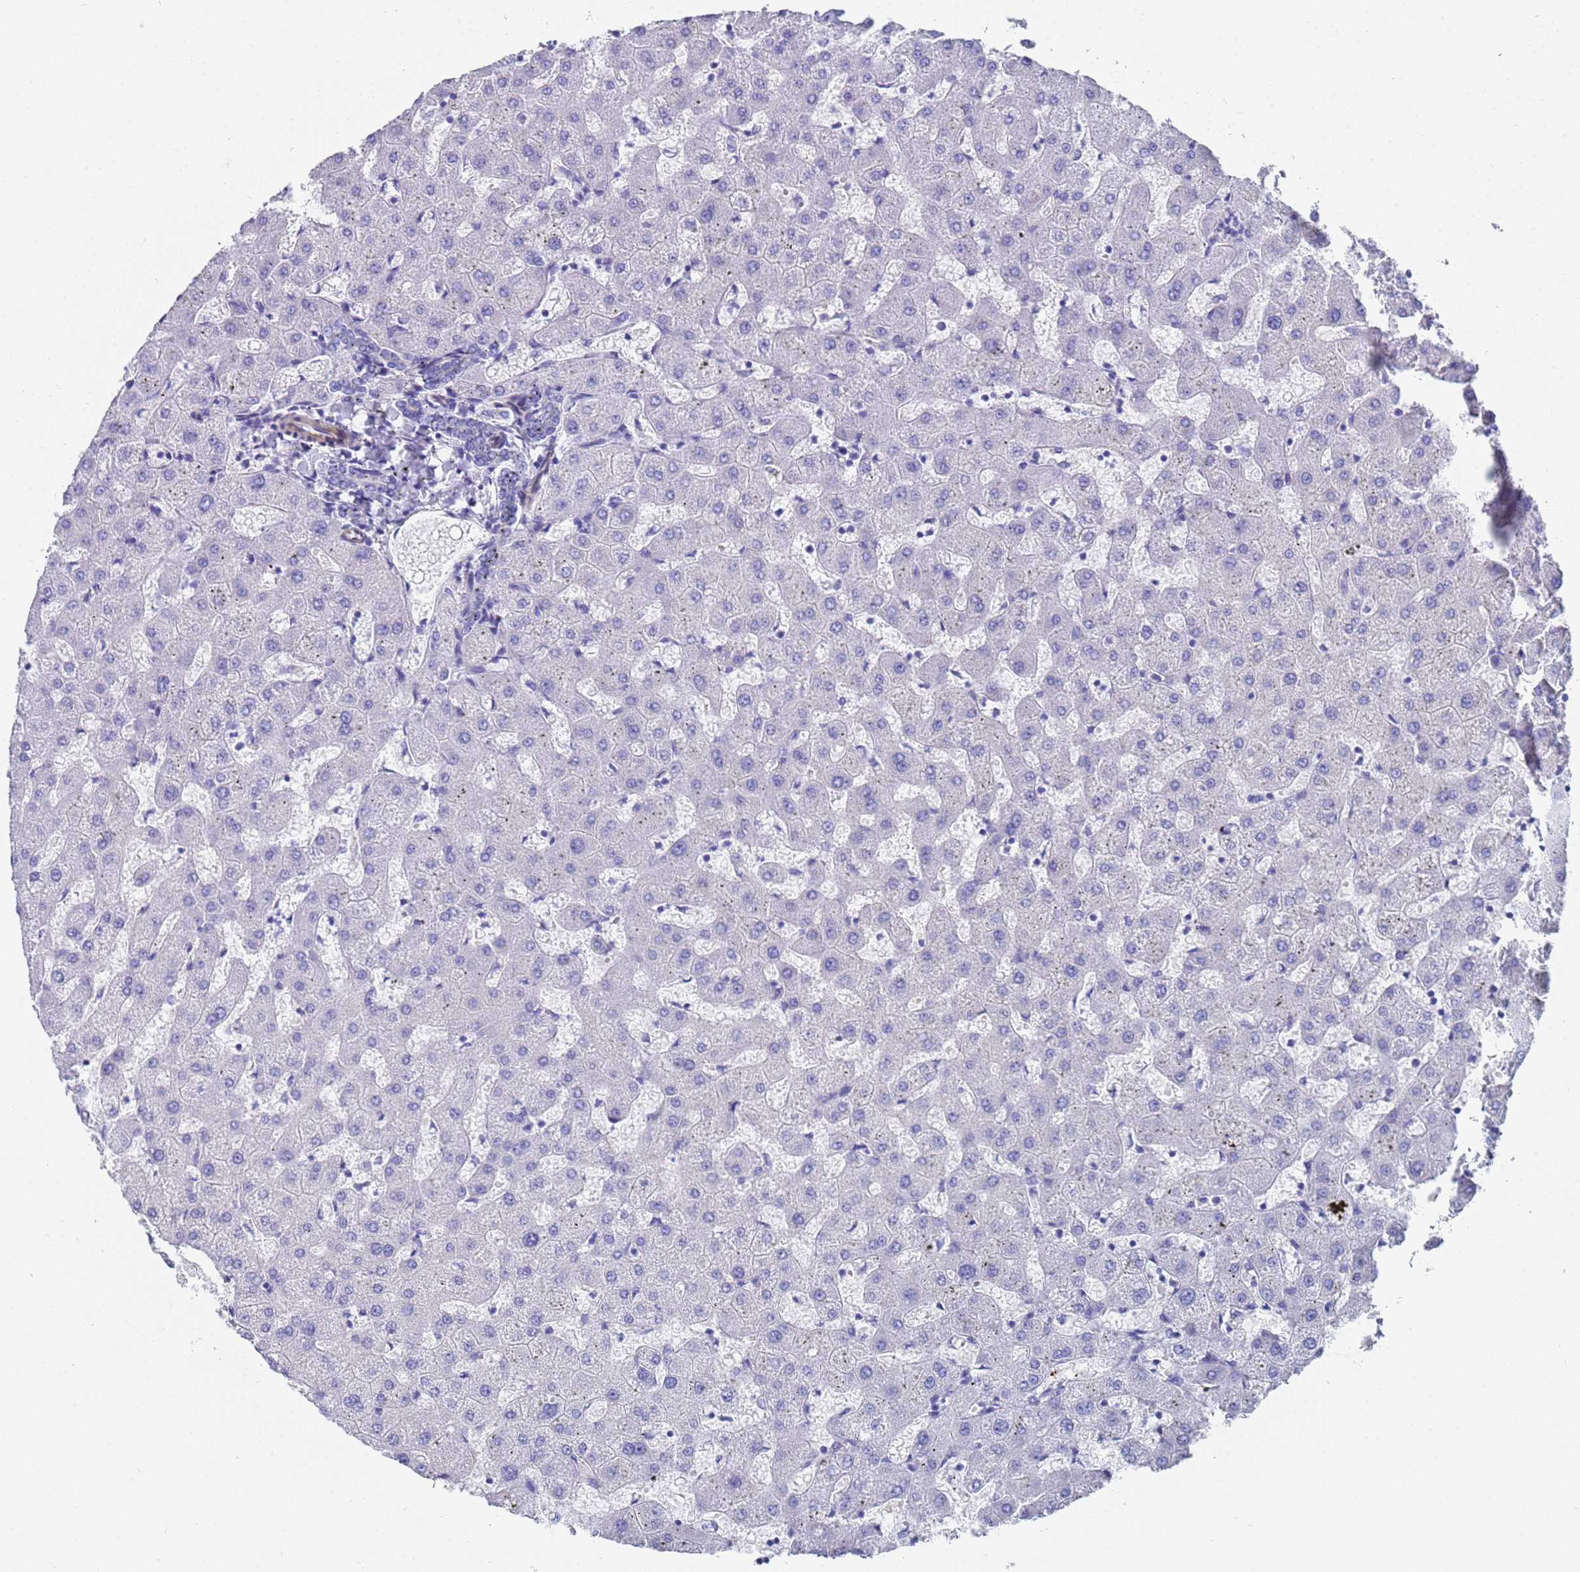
{"staining": {"intensity": "negative", "quantity": "none", "location": "none"}, "tissue": "liver", "cell_type": "Cholangiocytes", "image_type": "normal", "snomed": [{"axis": "morphology", "description": "Normal tissue, NOS"}, {"axis": "topography", "description": "Liver"}], "caption": "Protein analysis of unremarkable liver reveals no significant staining in cholangiocytes. (DAB (3,3'-diaminobenzidine) immunohistochemistry visualized using brightfield microscopy, high magnification).", "gene": "ENSG00000198211", "patient": {"sex": "female", "age": 63}}